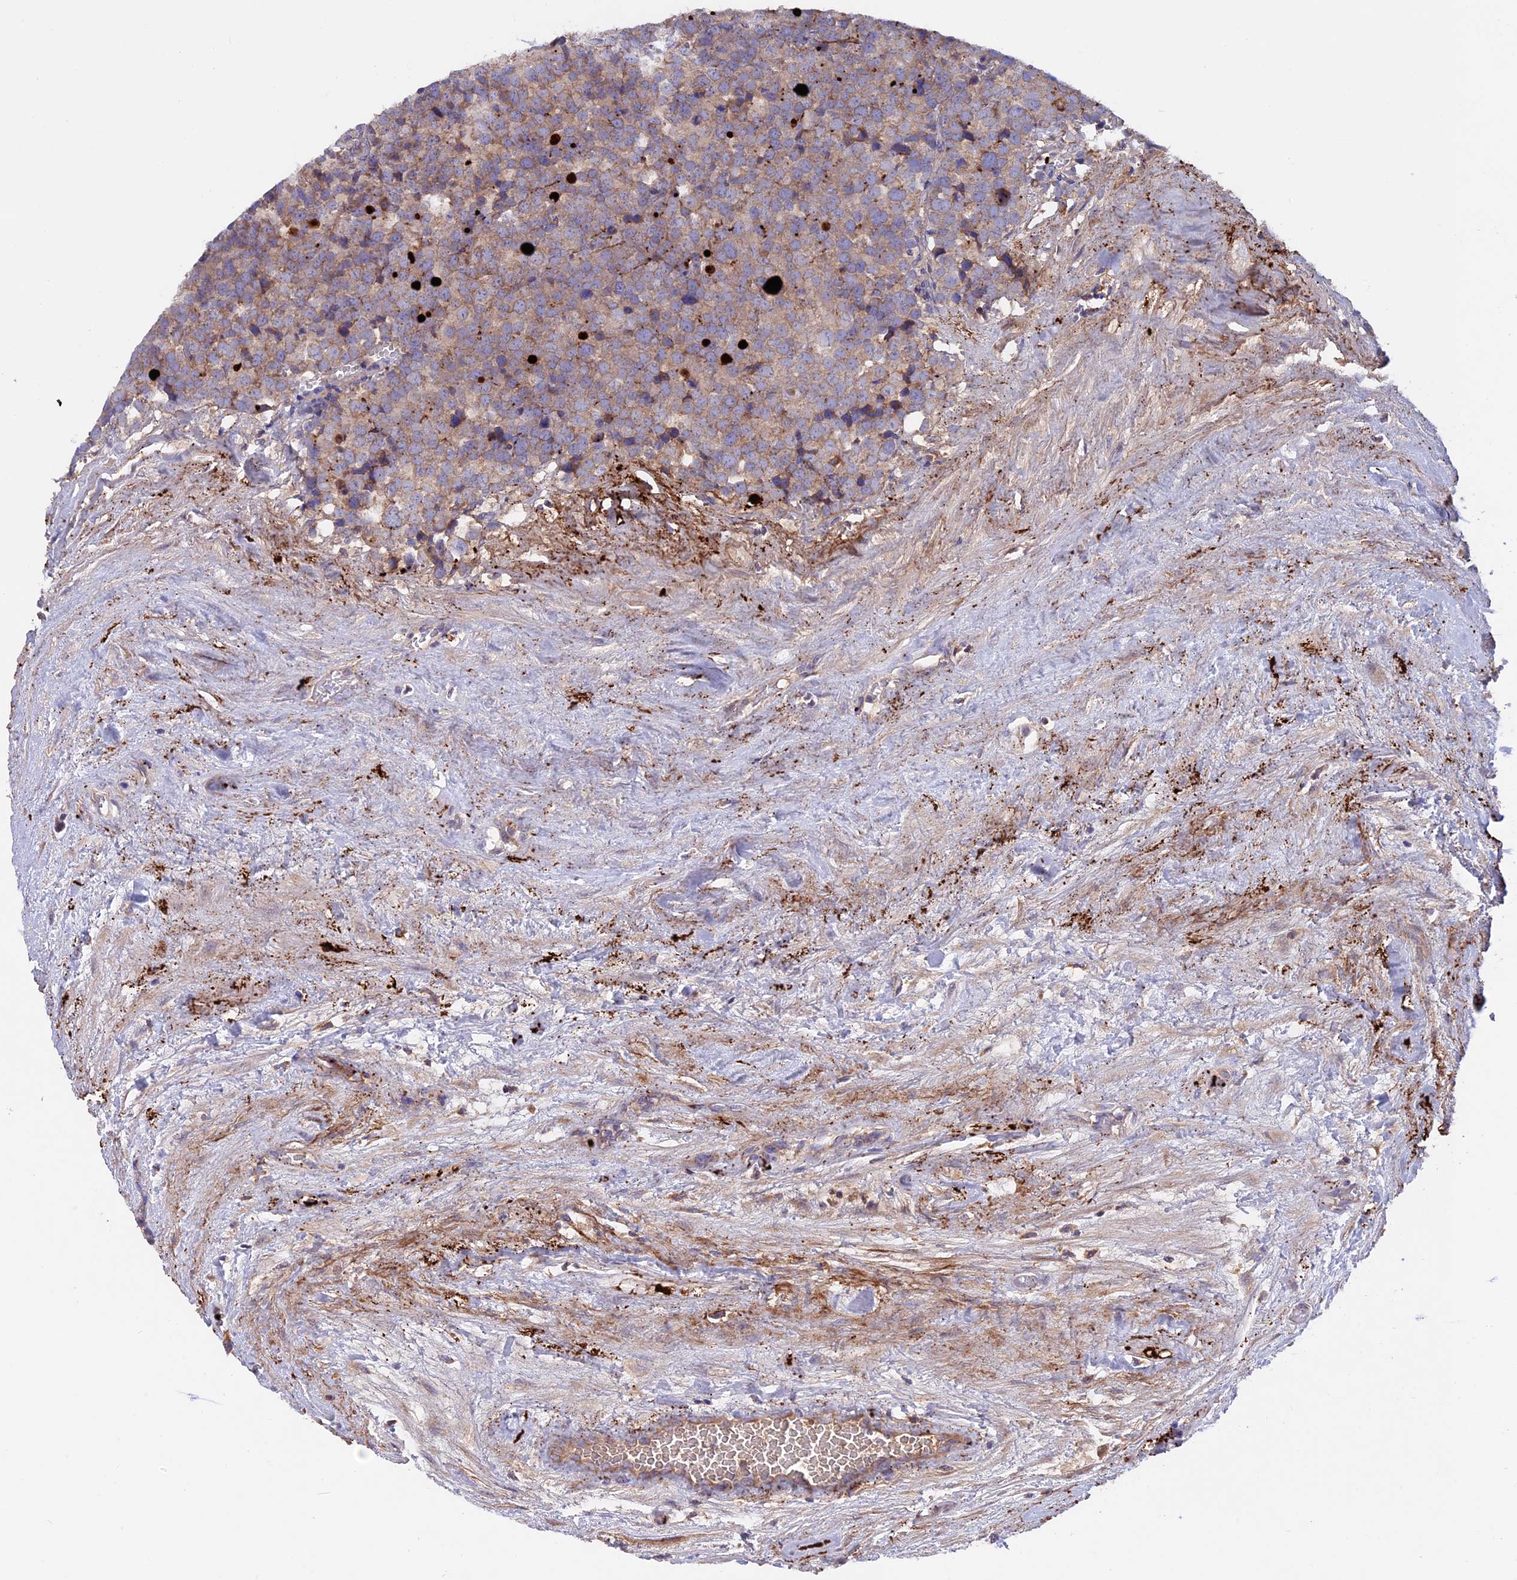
{"staining": {"intensity": "weak", "quantity": "25%-75%", "location": "cytoplasmic/membranous"}, "tissue": "testis cancer", "cell_type": "Tumor cells", "image_type": "cancer", "snomed": [{"axis": "morphology", "description": "Seminoma, NOS"}, {"axis": "topography", "description": "Testis"}], "caption": "Weak cytoplasmic/membranous expression is present in approximately 25%-75% of tumor cells in testis seminoma.", "gene": "PTPN9", "patient": {"sex": "male", "age": 71}}